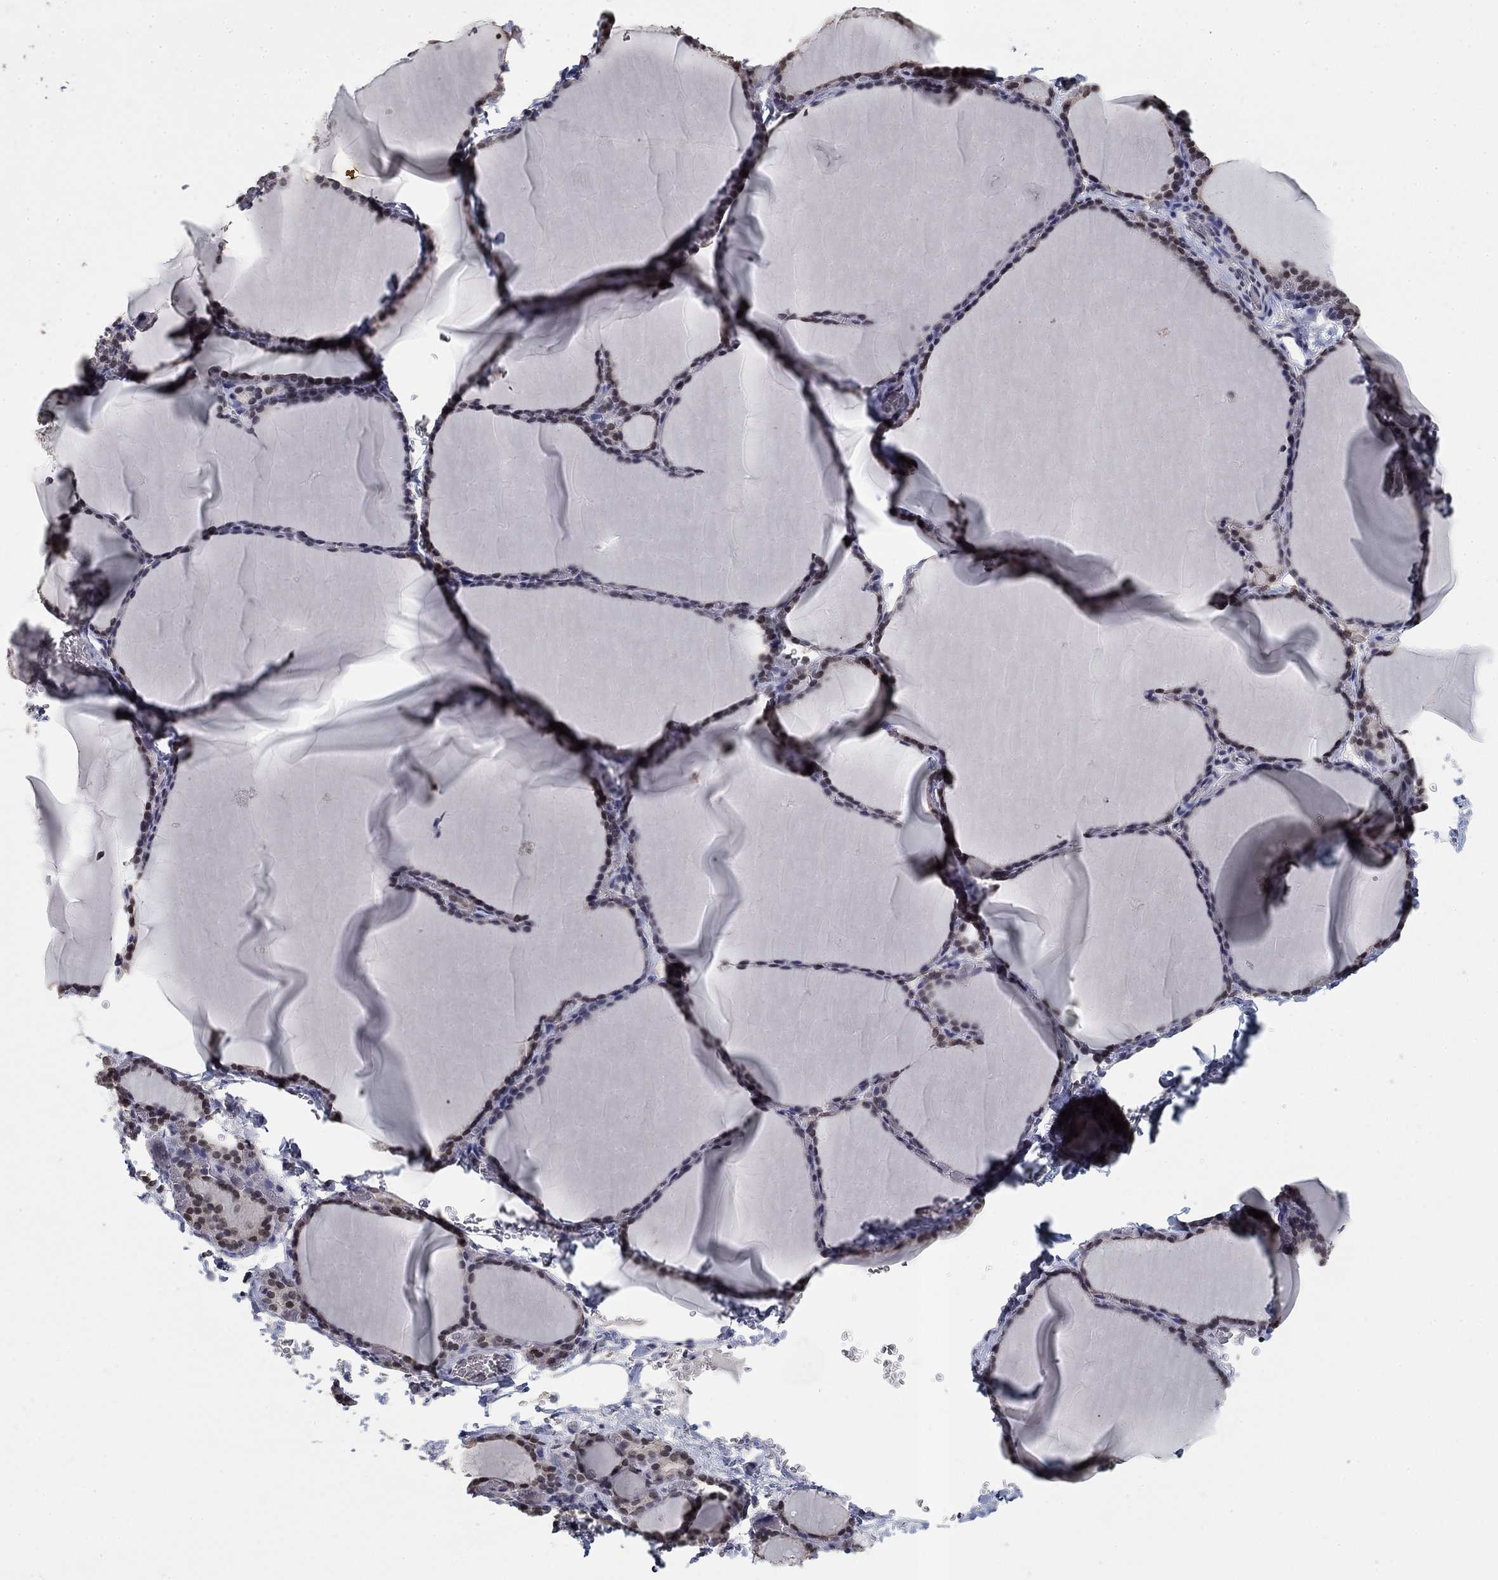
{"staining": {"intensity": "negative", "quantity": "none", "location": "none"}, "tissue": "thyroid gland", "cell_type": "Glandular cells", "image_type": "normal", "snomed": [{"axis": "morphology", "description": "Normal tissue, NOS"}, {"axis": "morphology", "description": "Hyperplasia, NOS"}, {"axis": "topography", "description": "Thyroid gland"}], "caption": "Thyroid gland was stained to show a protein in brown. There is no significant positivity in glandular cells. (DAB (3,3'-diaminobenzidine) immunohistochemistry with hematoxylin counter stain).", "gene": "SPATA33", "patient": {"sex": "female", "age": 27}}